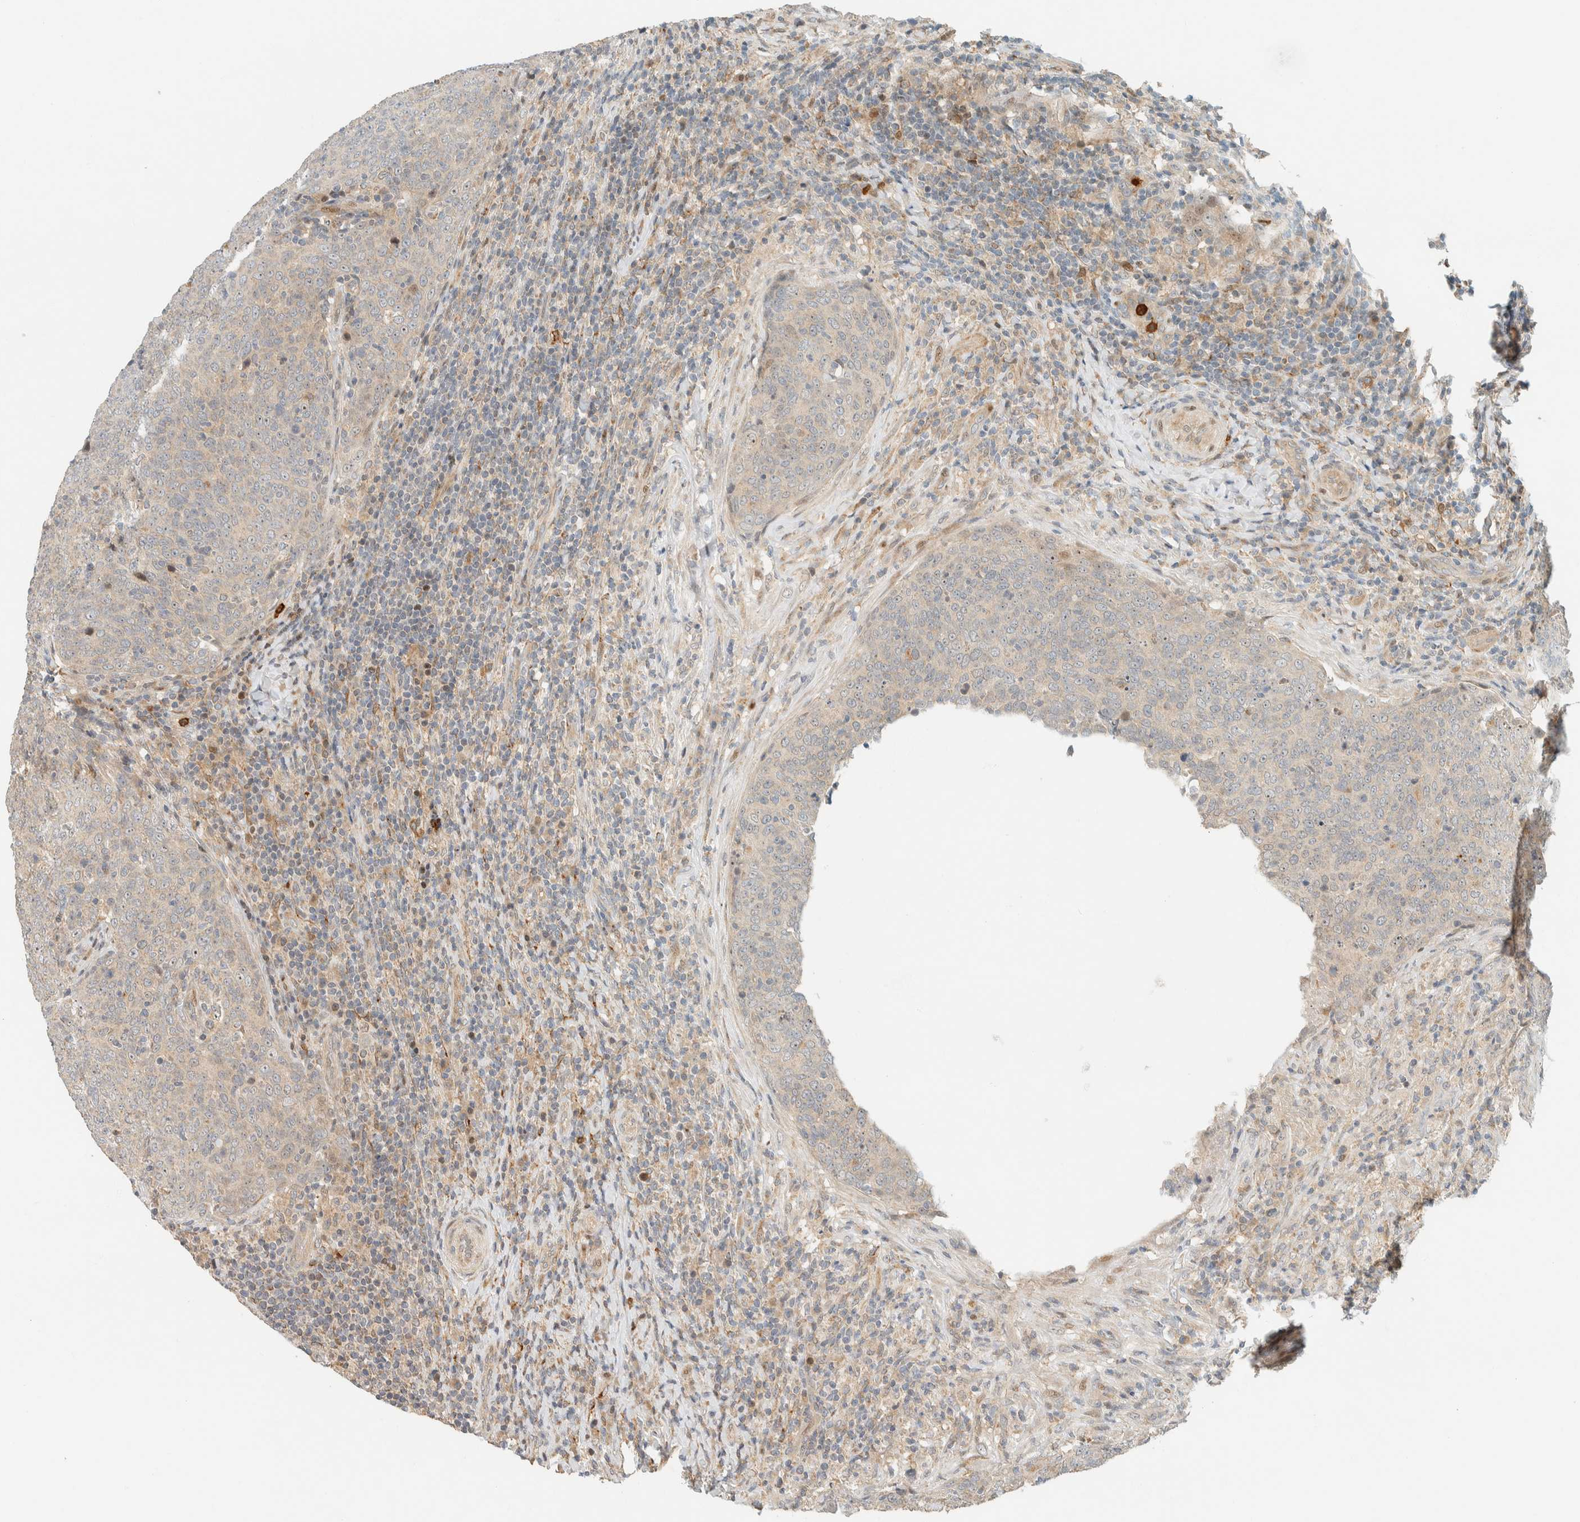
{"staining": {"intensity": "weak", "quantity": "<25%", "location": "cytoplasmic/membranous,nuclear"}, "tissue": "head and neck cancer", "cell_type": "Tumor cells", "image_type": "cancer", "snomed": [{"axis": "morphology", "description": "Squamous cell carcinoma, NOS"}, {"axis": "morphology", "description": "Squamous cell carcinoma, metastatic, NOS"}, {"axis": "topography", "description": "Lymph node"}, {"axis": "topography", "description": "Head-Neck"}], "caption": "Tumor cells show no significant protein positivity in squamous cell carcinoma (head and neck).", "gene": "CCDC171", "patient": {"sex": "male", "age": 62}}